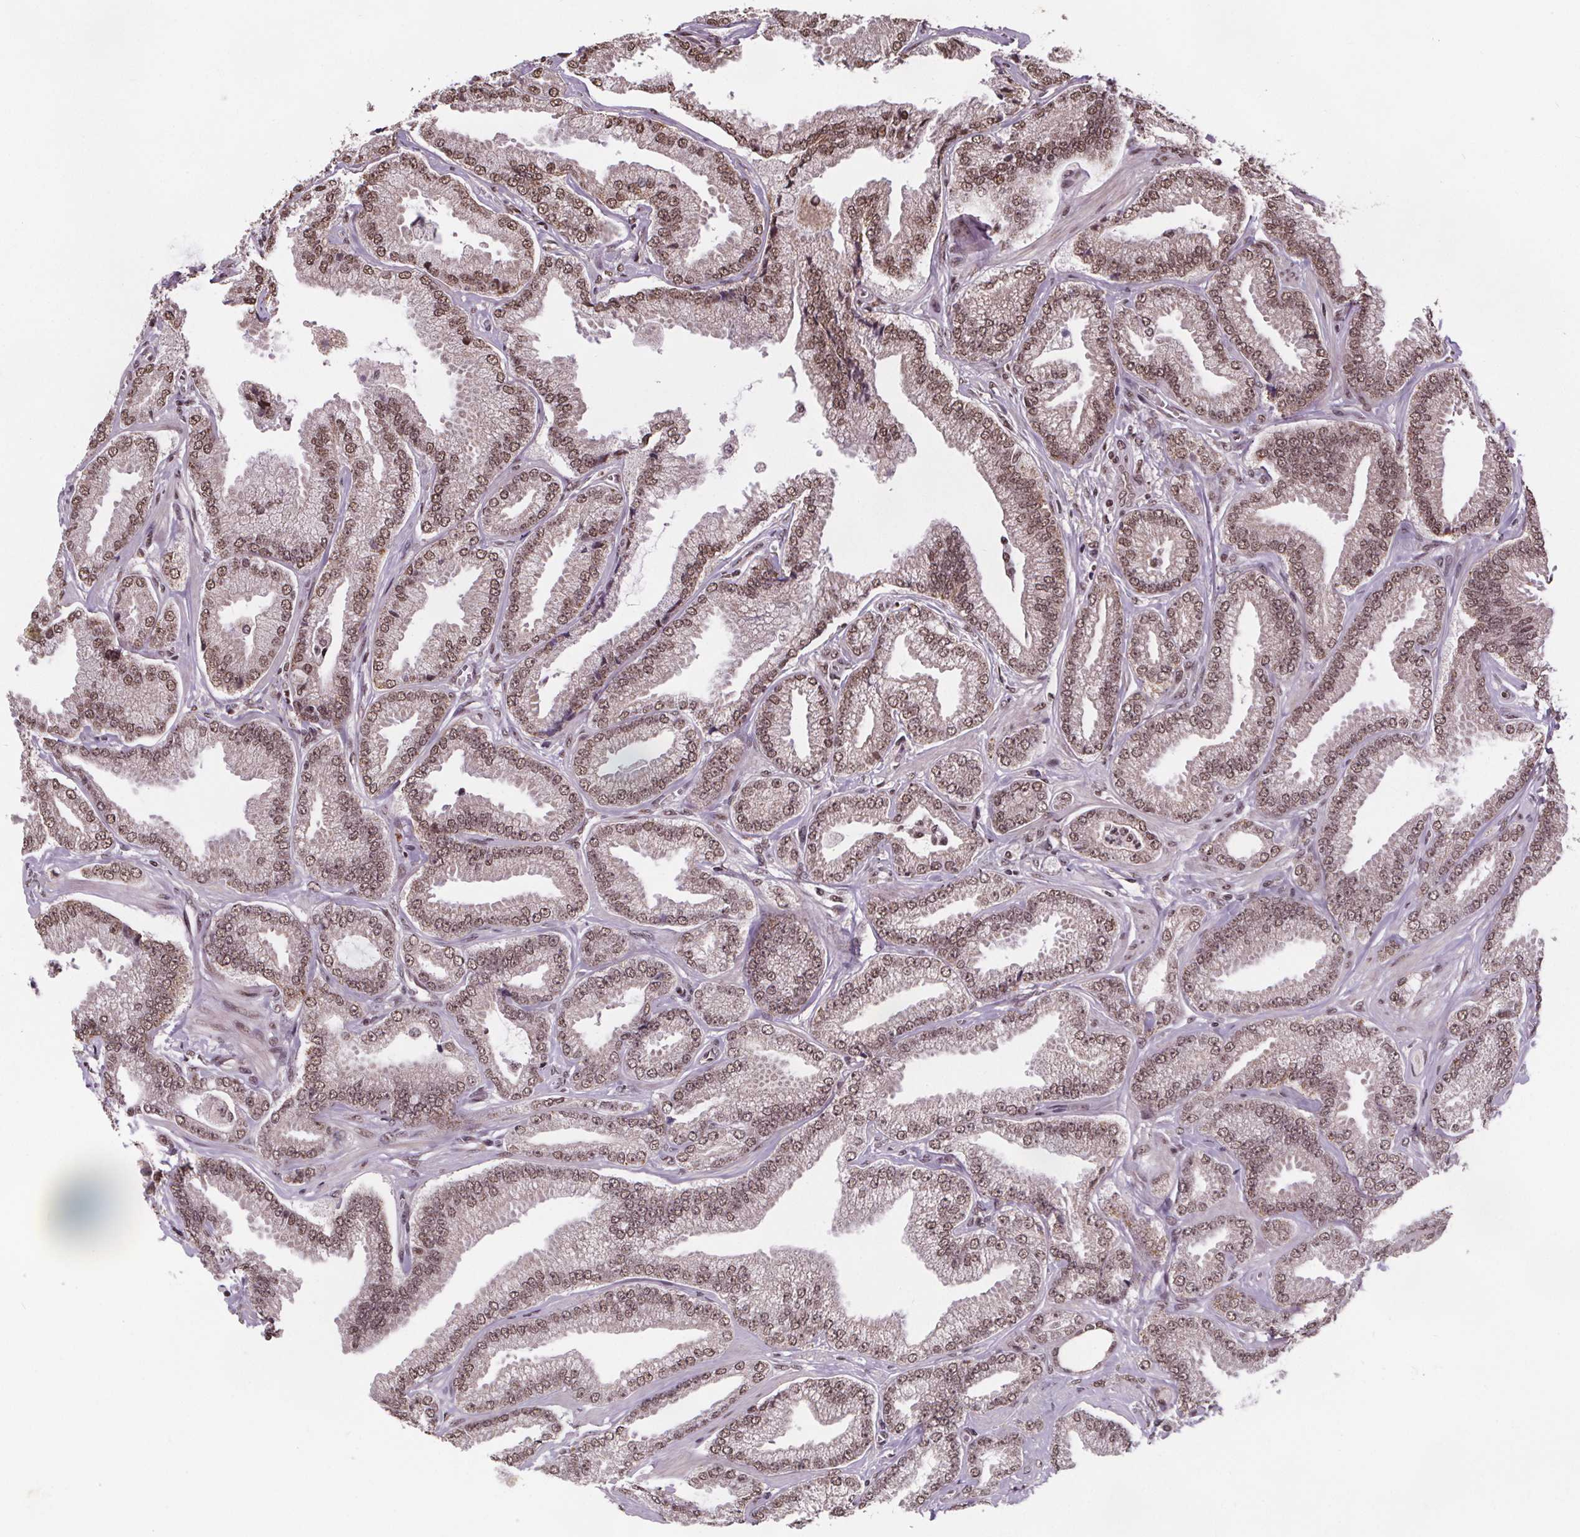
{"staining": {"intensity": "moderate", "quantity": ">75%", "location": "nuclear"}, "tissue": "prostate cancer", "cell_type": "Tumor cells", "image_type": "cancer", "snomed": [{"axis": "morphology", "description": "Adenocarcinoma, Low grade"}, {"axis": "topography", "description": "Prostate"}], "caption": "Protein expression analysis of prostate cancer (adenocarcinoma (low-grade)) displays moderate nuclear expression in about >75% of tumor cells. (IHC, brightfield microscopy, high magnification).", "gene": "JARID2", "patient": {"sex": "male", "age": 55}}